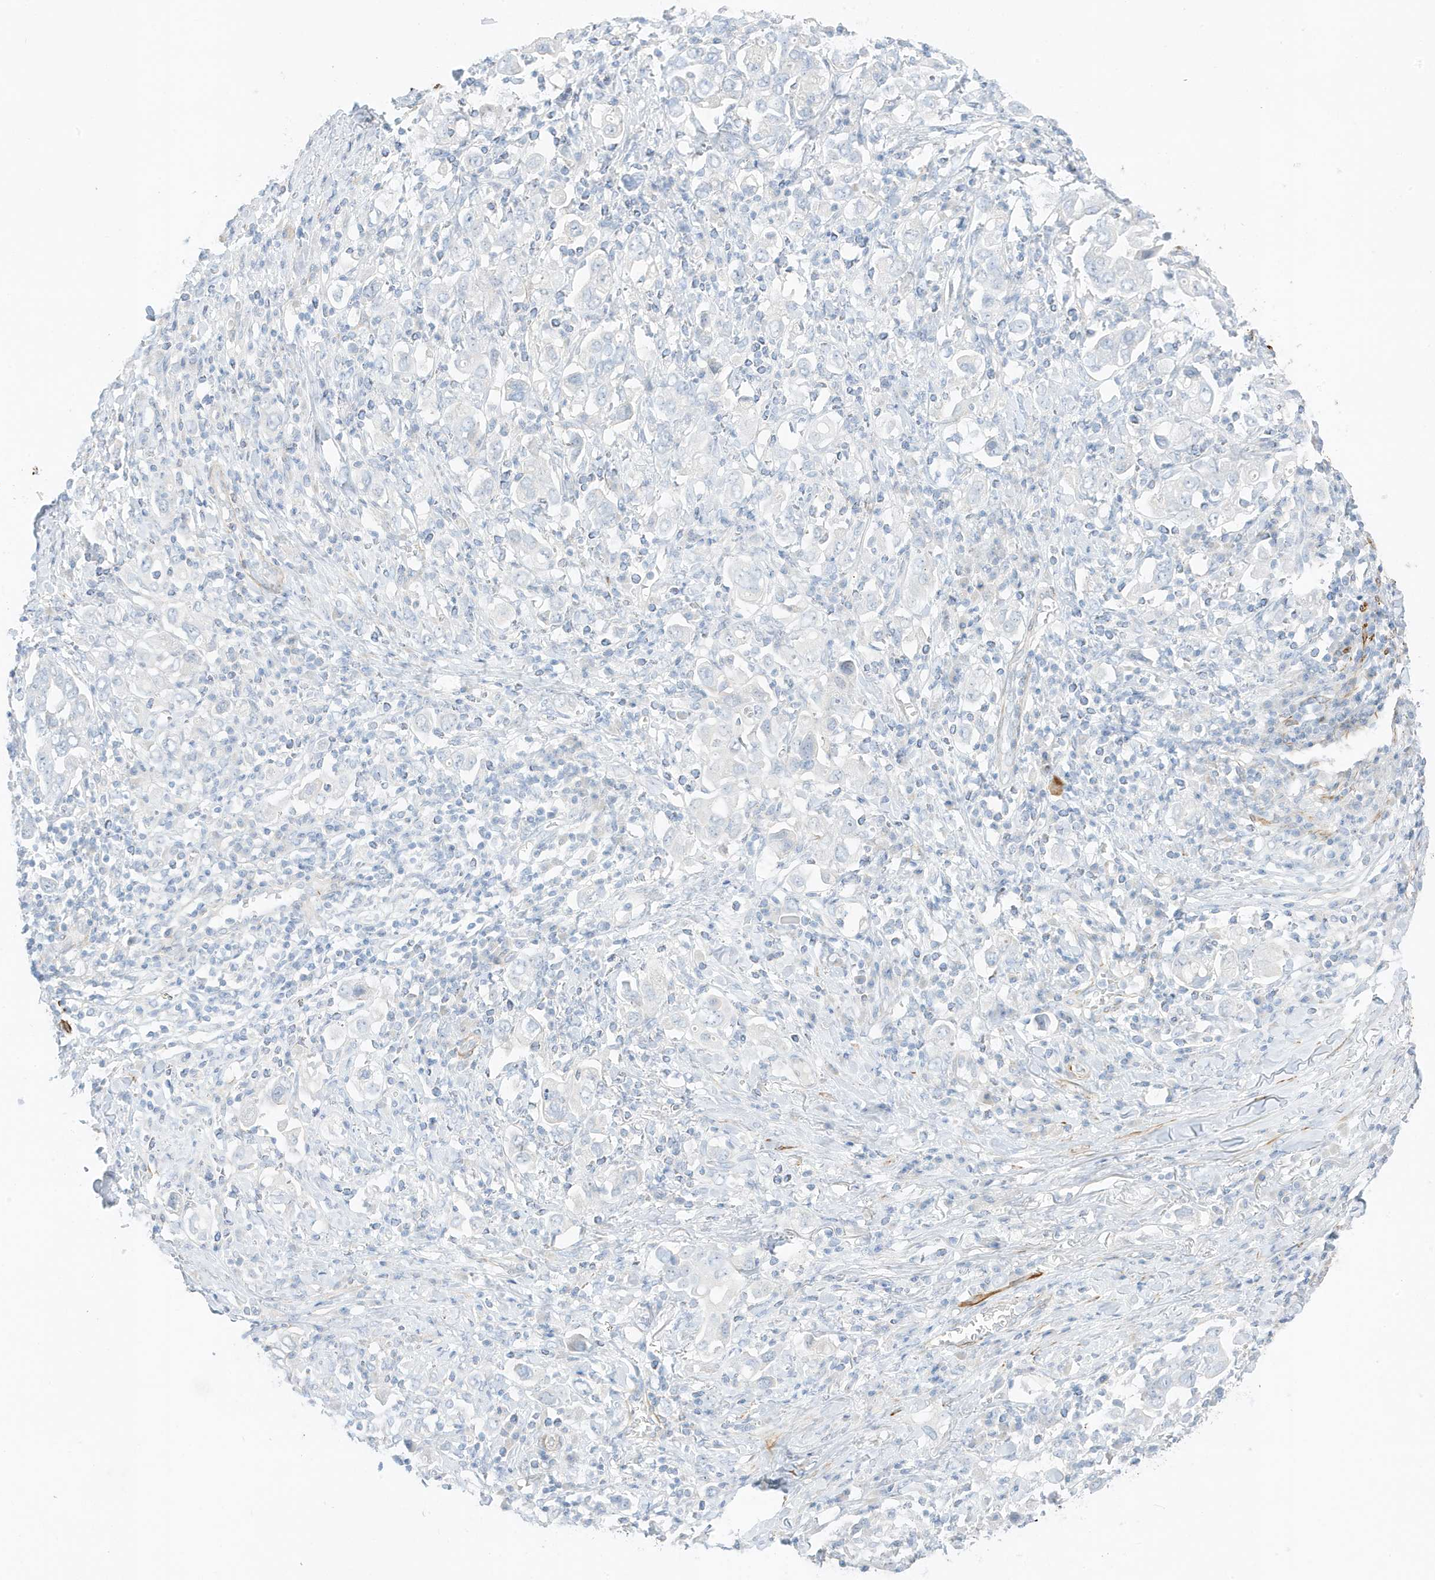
{"staining": {"intensity": "negative", "quantity": "none", "location": "none"}, "tissue": "stomach cancer", "cell_type": "Tumor cells", "image_type": "cancer", "snomed": [{"axis": "morphology", "description": "Adenocarcinoma, NOS"}, {"axis": "topography", "description": "Stomach, upper"}], "caption": "There is no significant positivity in tumor cells of adenocarcinoma (stomach).", "gene": "SLC22A13", "patient": {"sex": "male", "age": 62}}